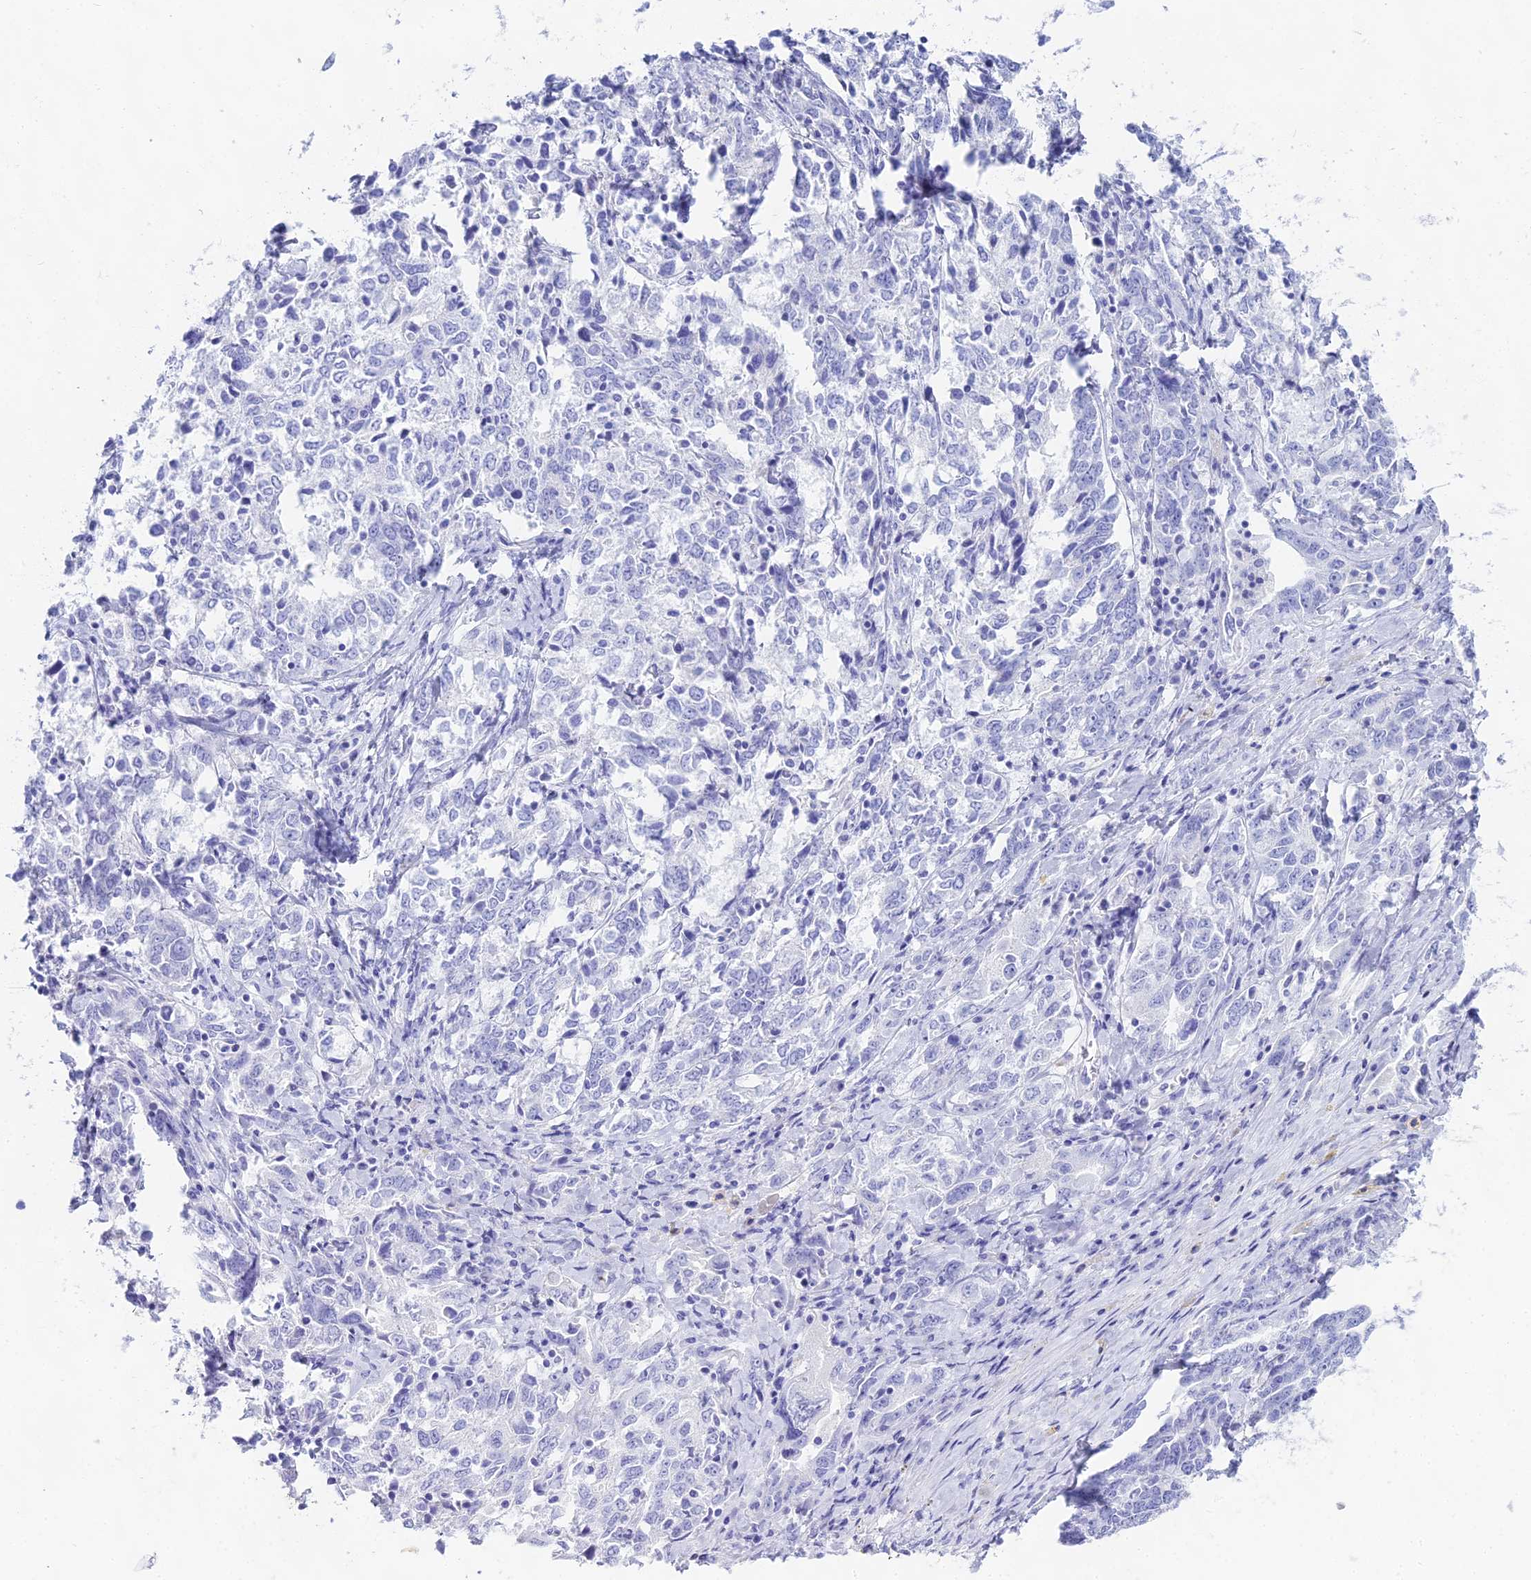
{"staining": {"intensity": "negative", "quantity": "none", "location": "none"}, "tissue": "ovarian cancer", "cell_type": "Tumor cells", "image_type": "cancer", "snomed": [{"axis": "morphology", "description": "Carcinoma, endometroid"}, {"axis": "topography", "description": "Ovary"}], "caption": "This is a histopathology image of immunohistochemistry staining of ovarian cancer (endometroid carcinoma), which shows no positivity in tumor cells.", "gene": "CGB2", "patient": {"sex": "female", "age": 62}}